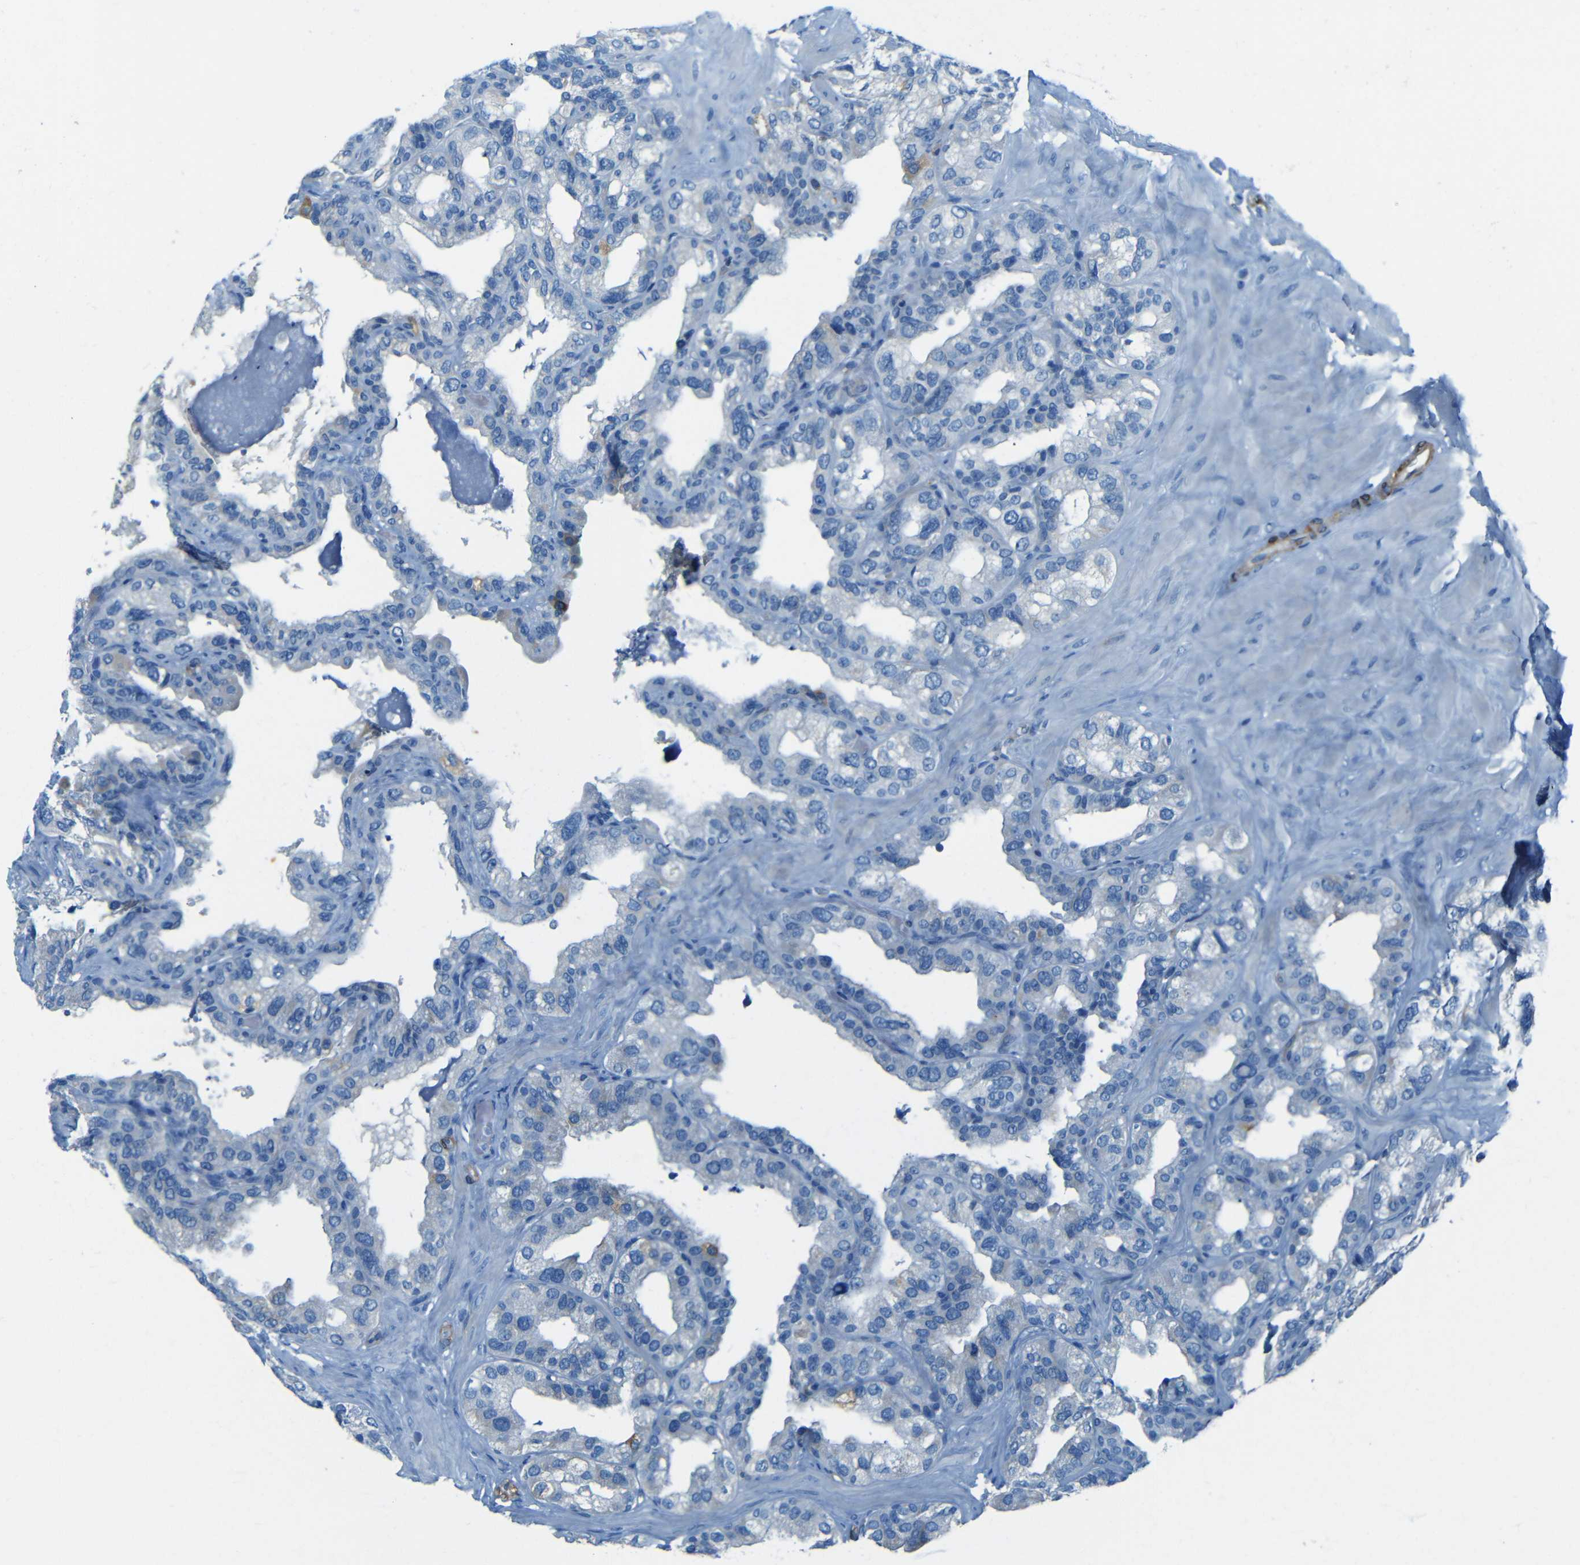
{"staining": {"intensity": "negative", "quantity": "none", "location": "none"}, "tissue": "seminal vesicle", "cell_type": "Glandular cells", "image_type": "normal", "snomed": [{"axis": "morphology", "description": "Normal tissue, NOS"}, {"axis": "topography", "description": "Seminal veicle"}], "caption": "An IHC micrograph of unremarkable seminal vesicle is shown. There is no staining in glandular cells of seminal vesicle. (Stains: DAB (3,3'-diaminobenzidine) immunohistochemistry (IHC) with hematoxylin counter stain, Microscopy: brightfield microscopy at high magnification).", "gene": "MAP2", "patient": {"sex": "male", "age": 68}}